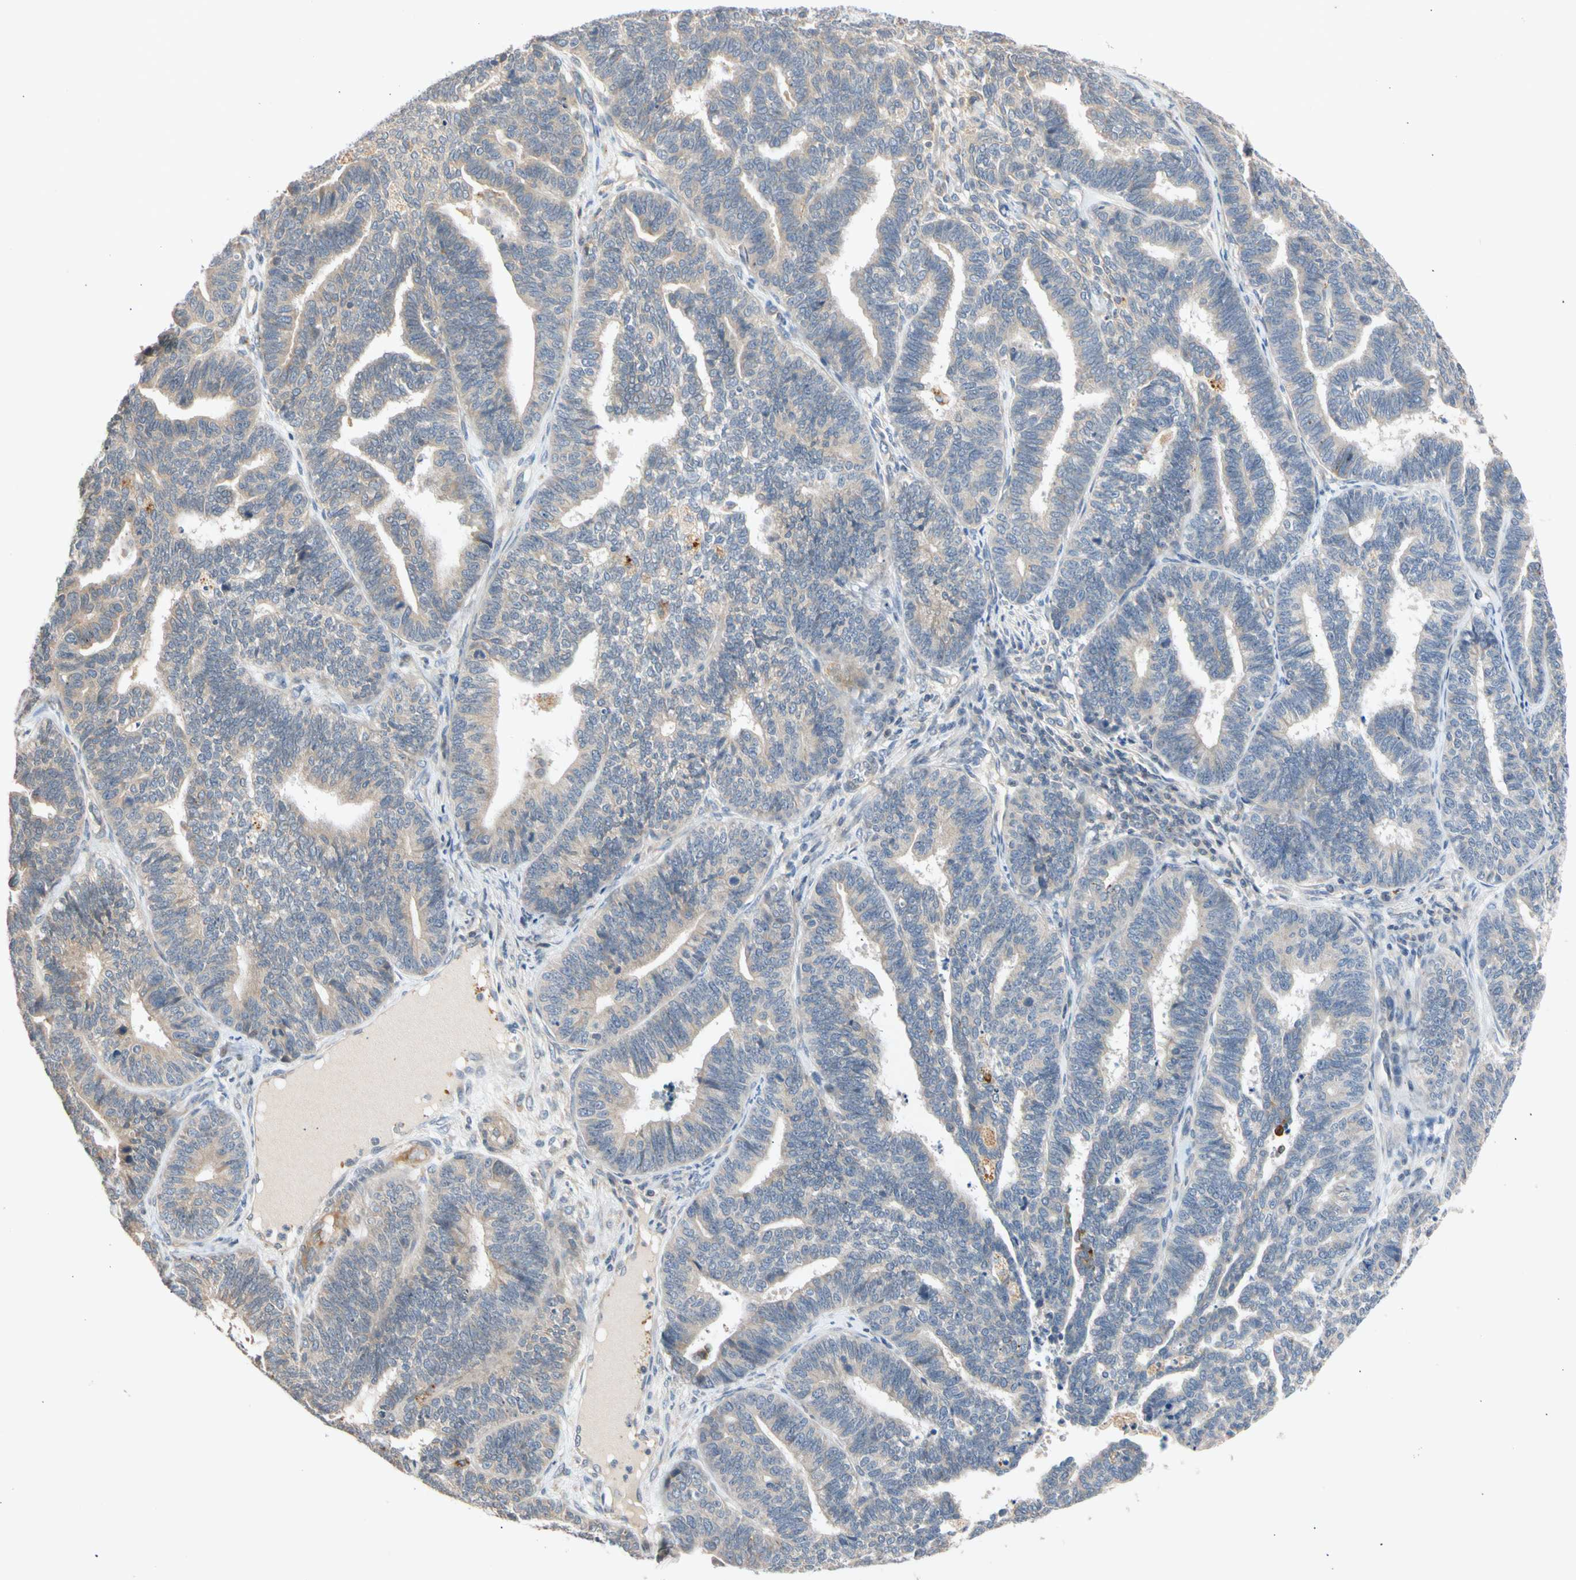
{"staining": {"intensity": "weak", "quantity": ">75%", "location": "cytoplasmic/membranous"}, "tissue": "endometrial cancer", "cell_type": "Tumor cells", "image_type": "cancer", "snomed": [{"axis": "morphology", "description": "Adenocarcinoma, NOS"}, {"axis": "topography", "description": "Endometrium"}], "caption": "Adenocarcinoma (endometrial) stained with a protein marker shows weak staining in tumor cells.", "gene": "CNST", "patient": {"sex": "female", "age": 70}}